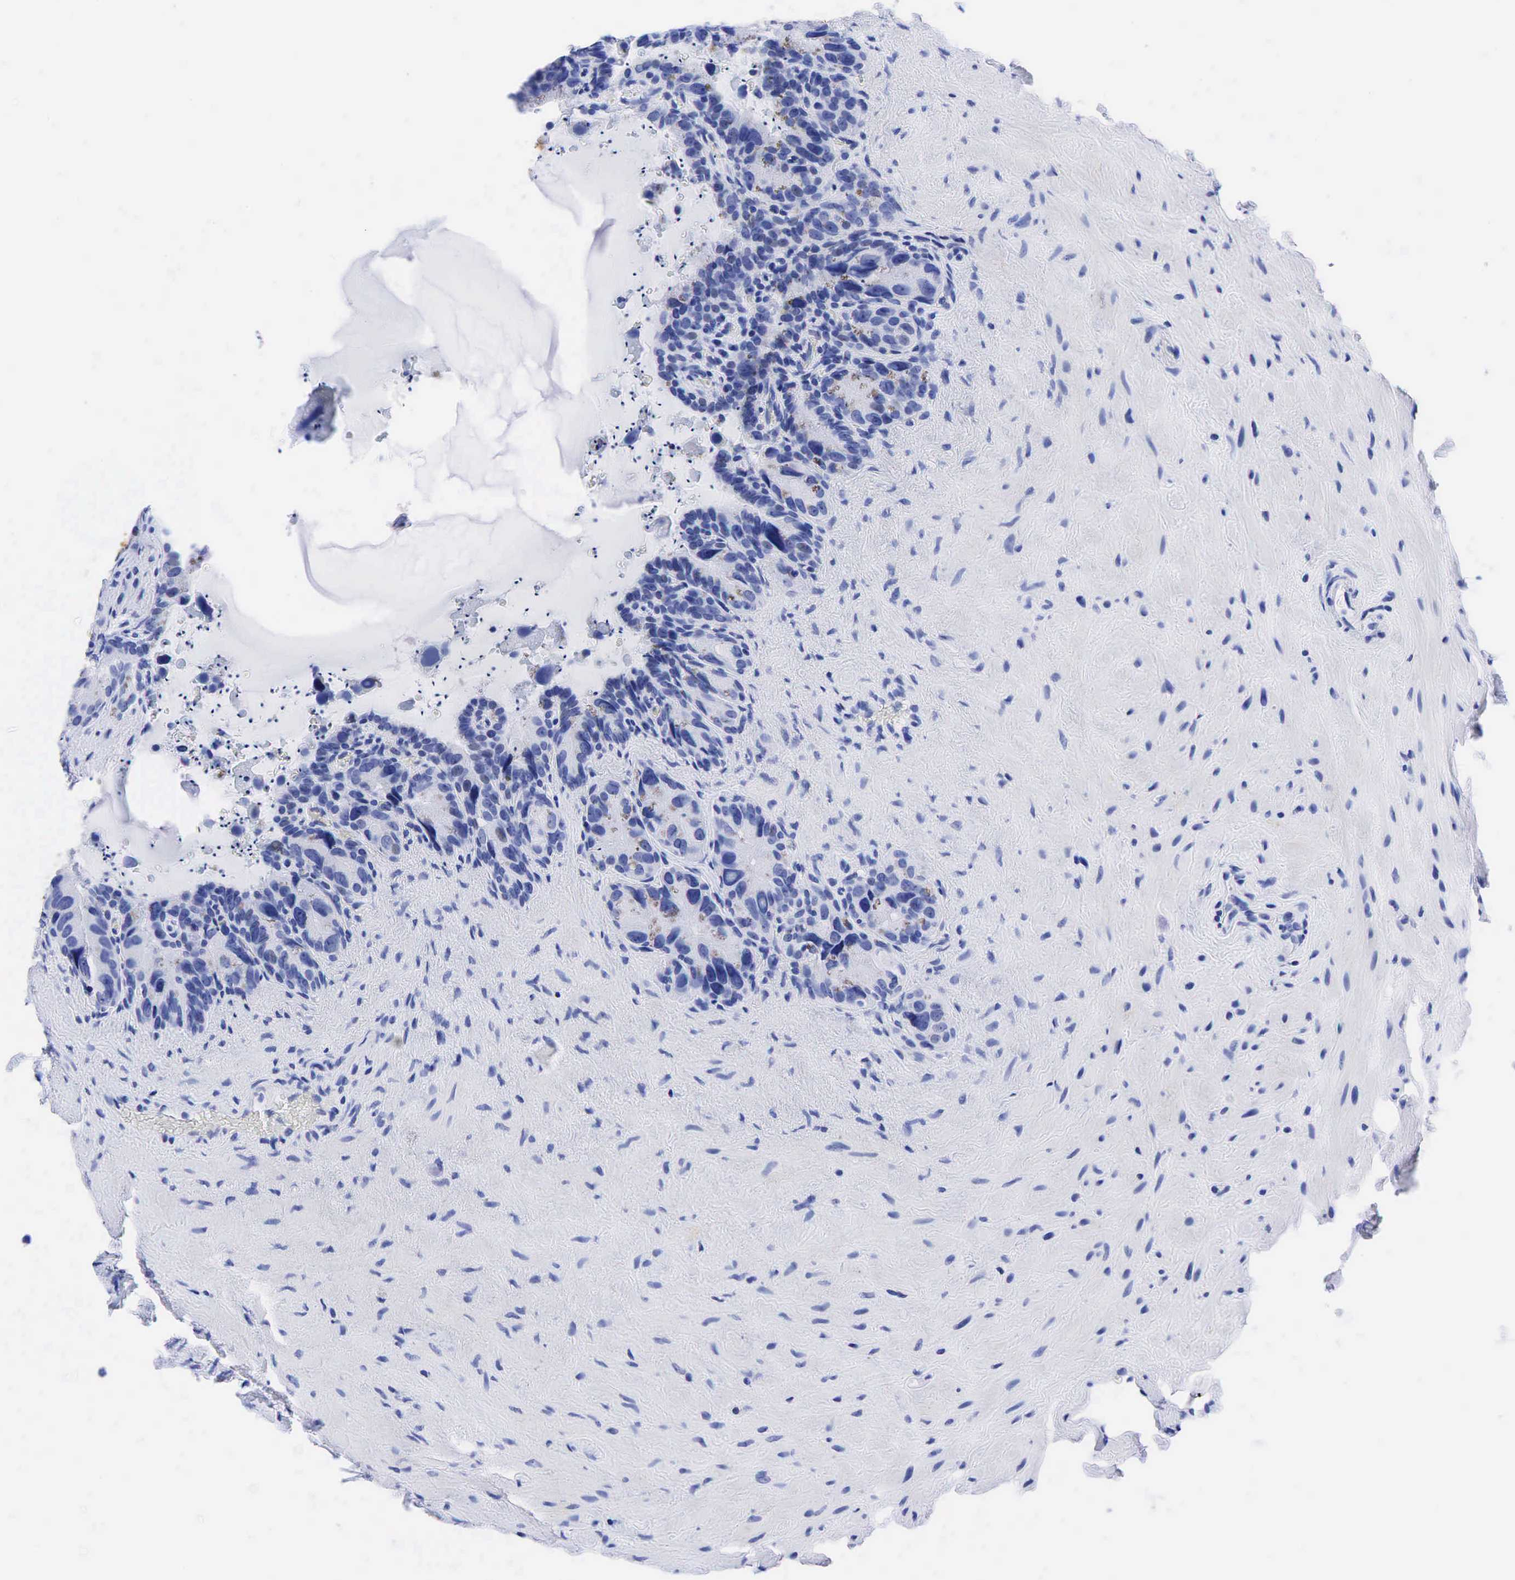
{"staining": {"intensity": "negative", "quantity": "none", "location": "none"}, "tissue": "seminal vesicle", "cell_type": "Glandular cells", "image_type": "normal", "snomed": [{"axis": "morphology", "description": "Normal tissue, NOS"}, {"axis": "topography", "description": "Seminal veicle"}], "caption": "Histopathology image shows no significant protein expression in glandular cells of benign seminal vesicle.", "gene": "CEACAM5", "patient": {"sex": "male", "age": 63}}